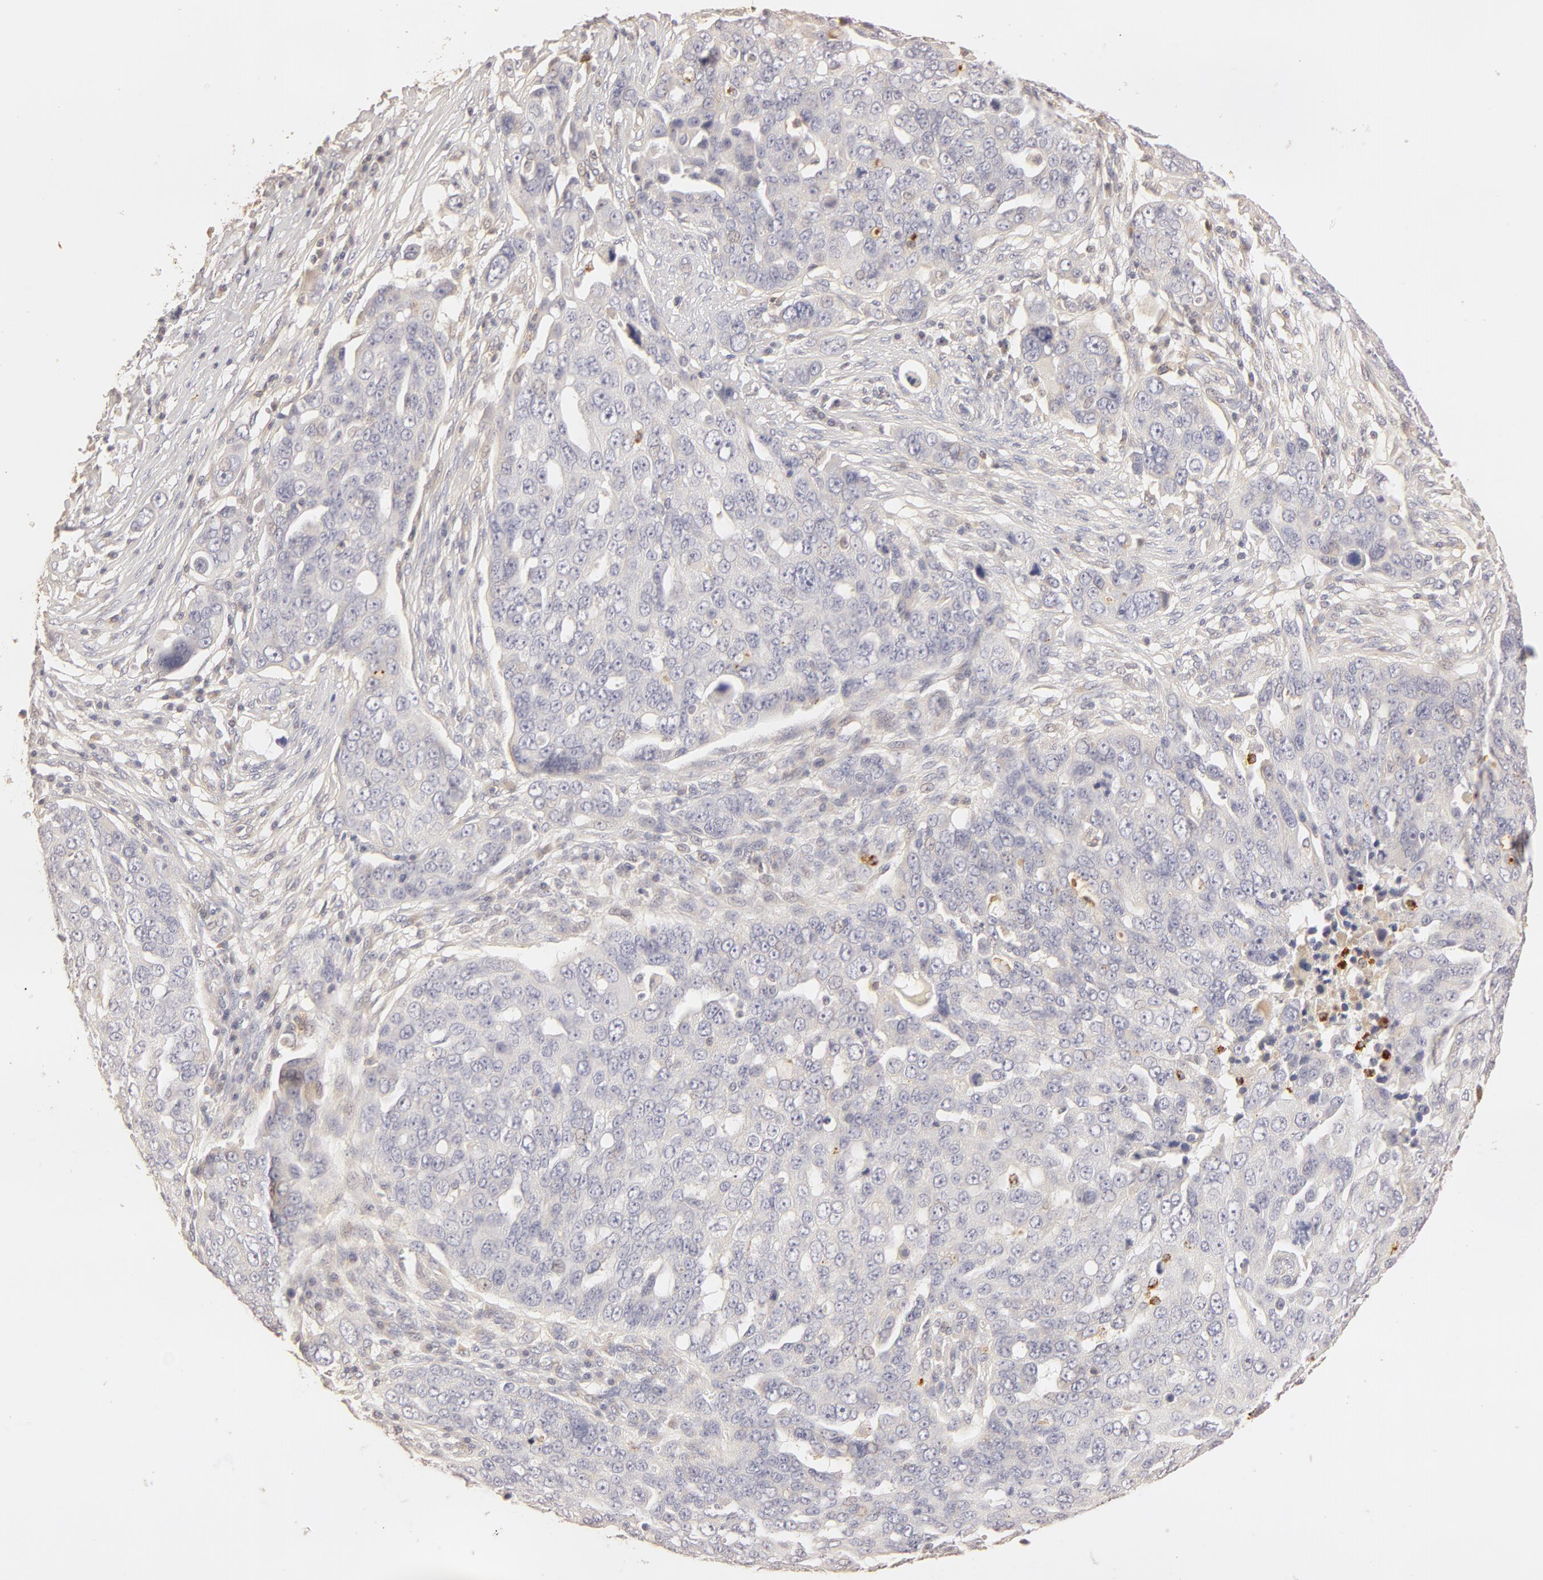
{"staining": {"intensity": "negative", "quantity": "none", "location": "none"}, "tissue": "ovarian cancer", "cell_type": "Tumor cells", "image_type": "cancer", "snomed": [{"axis": "morphology", "description": "Carcinoma, endometroid"}, {"axis": "topography", "description": "Ovary"}], "caption": "Tumor cells show no significant positivity in endometroid carcinoma (ovarian).", "gene": "C1R", "patient": {"sex": "female", "age": 75}}